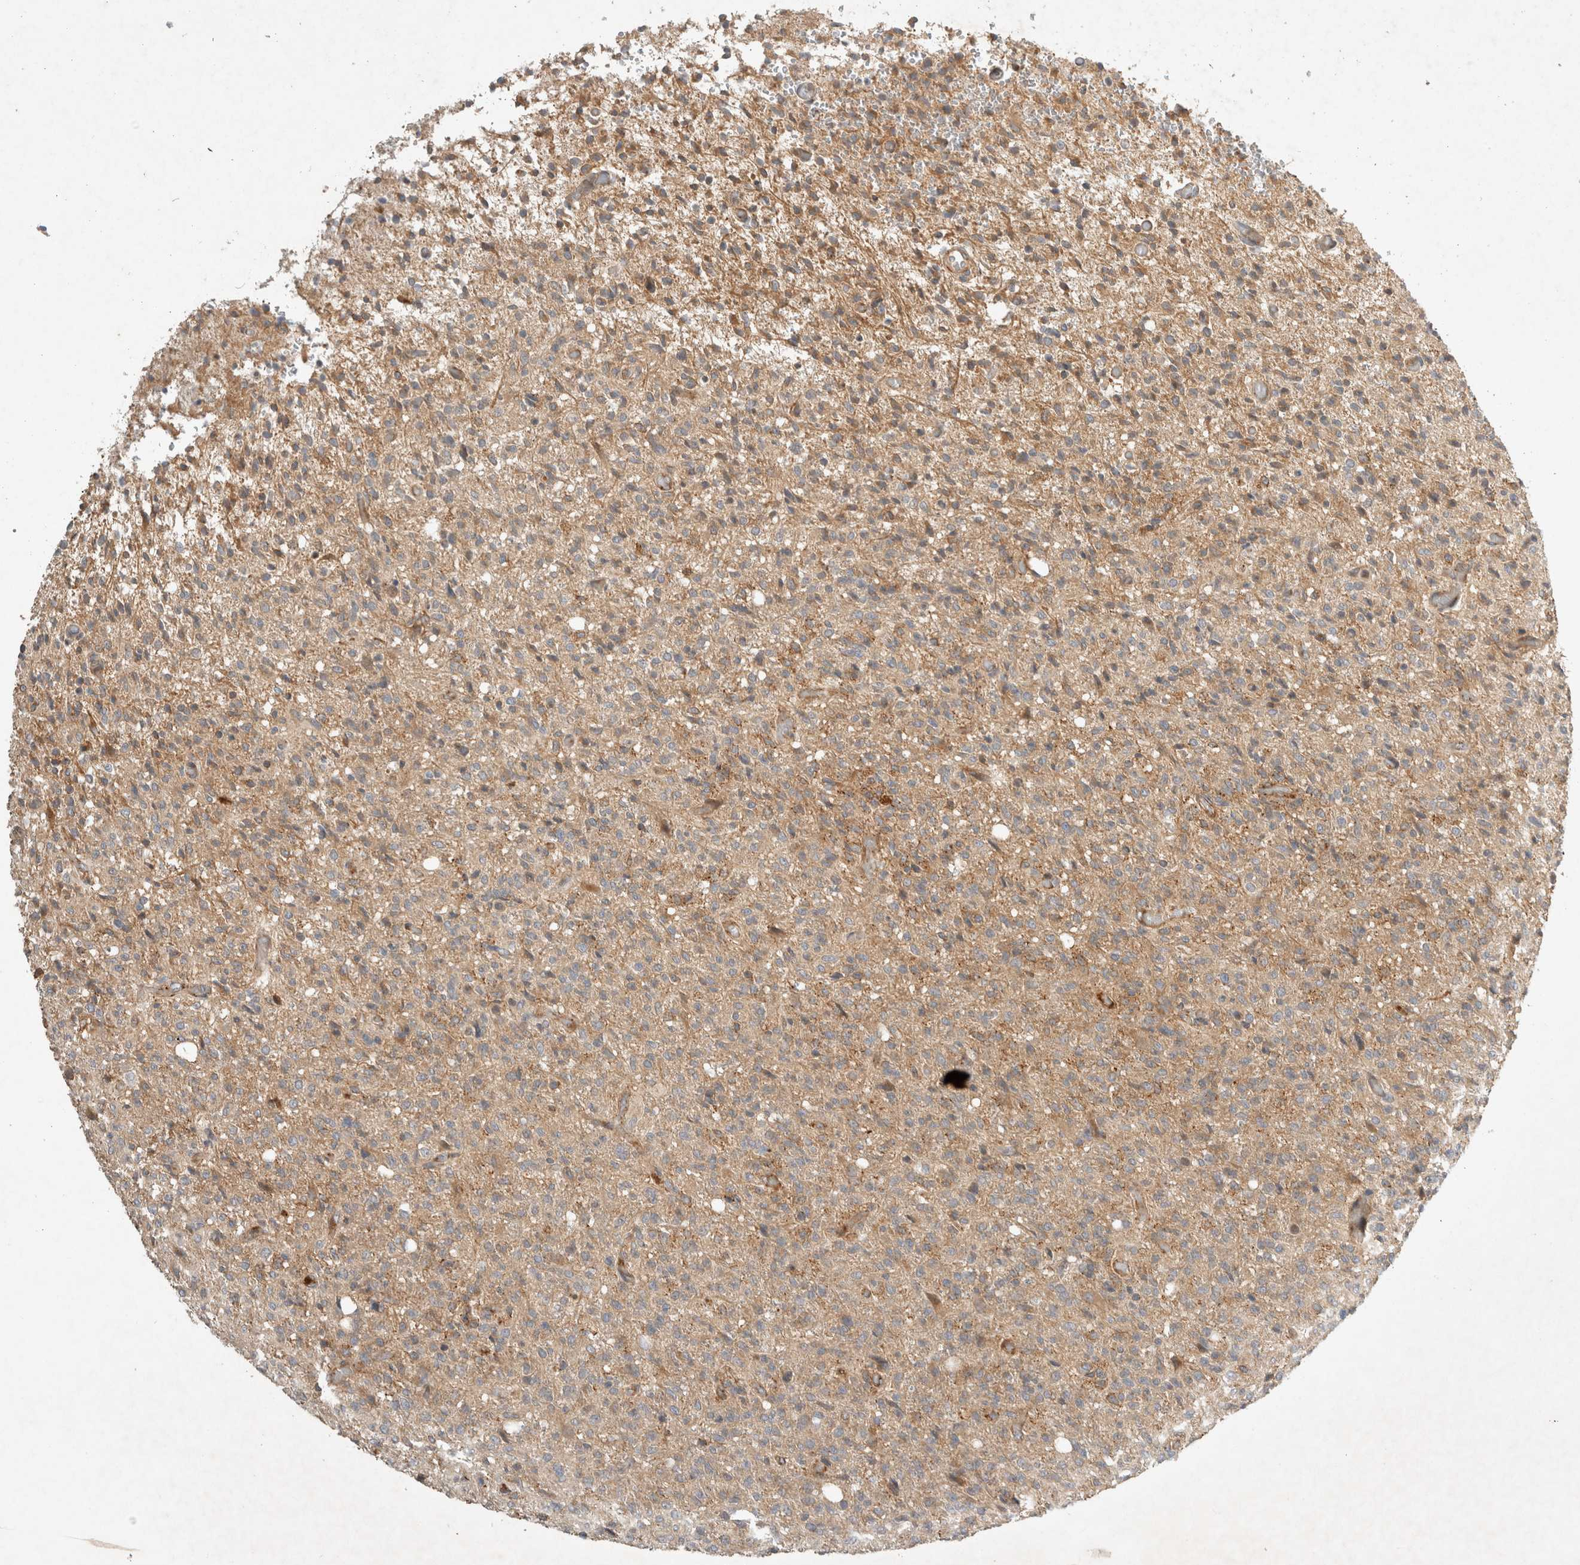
{"staining": {"intensity": "moderate", "quantity": ">75%", "location": "cytoplasmic/membranous"}, "tissue": "glioma", "cell_type": "Tumor cells", "image_type": "cancer", "snomed": [{"axis": "morphology", "description": "Glioma, malignant, High grade"}, {"axis": "topography", "description": "Brain"}], "caption": "Malignant glioma (high-grade) stained with a brown dye shows moderate cytoplasmic/membranous positive positivity in approximately >75% of tumor cells.", "gene": "ARMC9", "patient": {"sex": "female", "age": 57}}